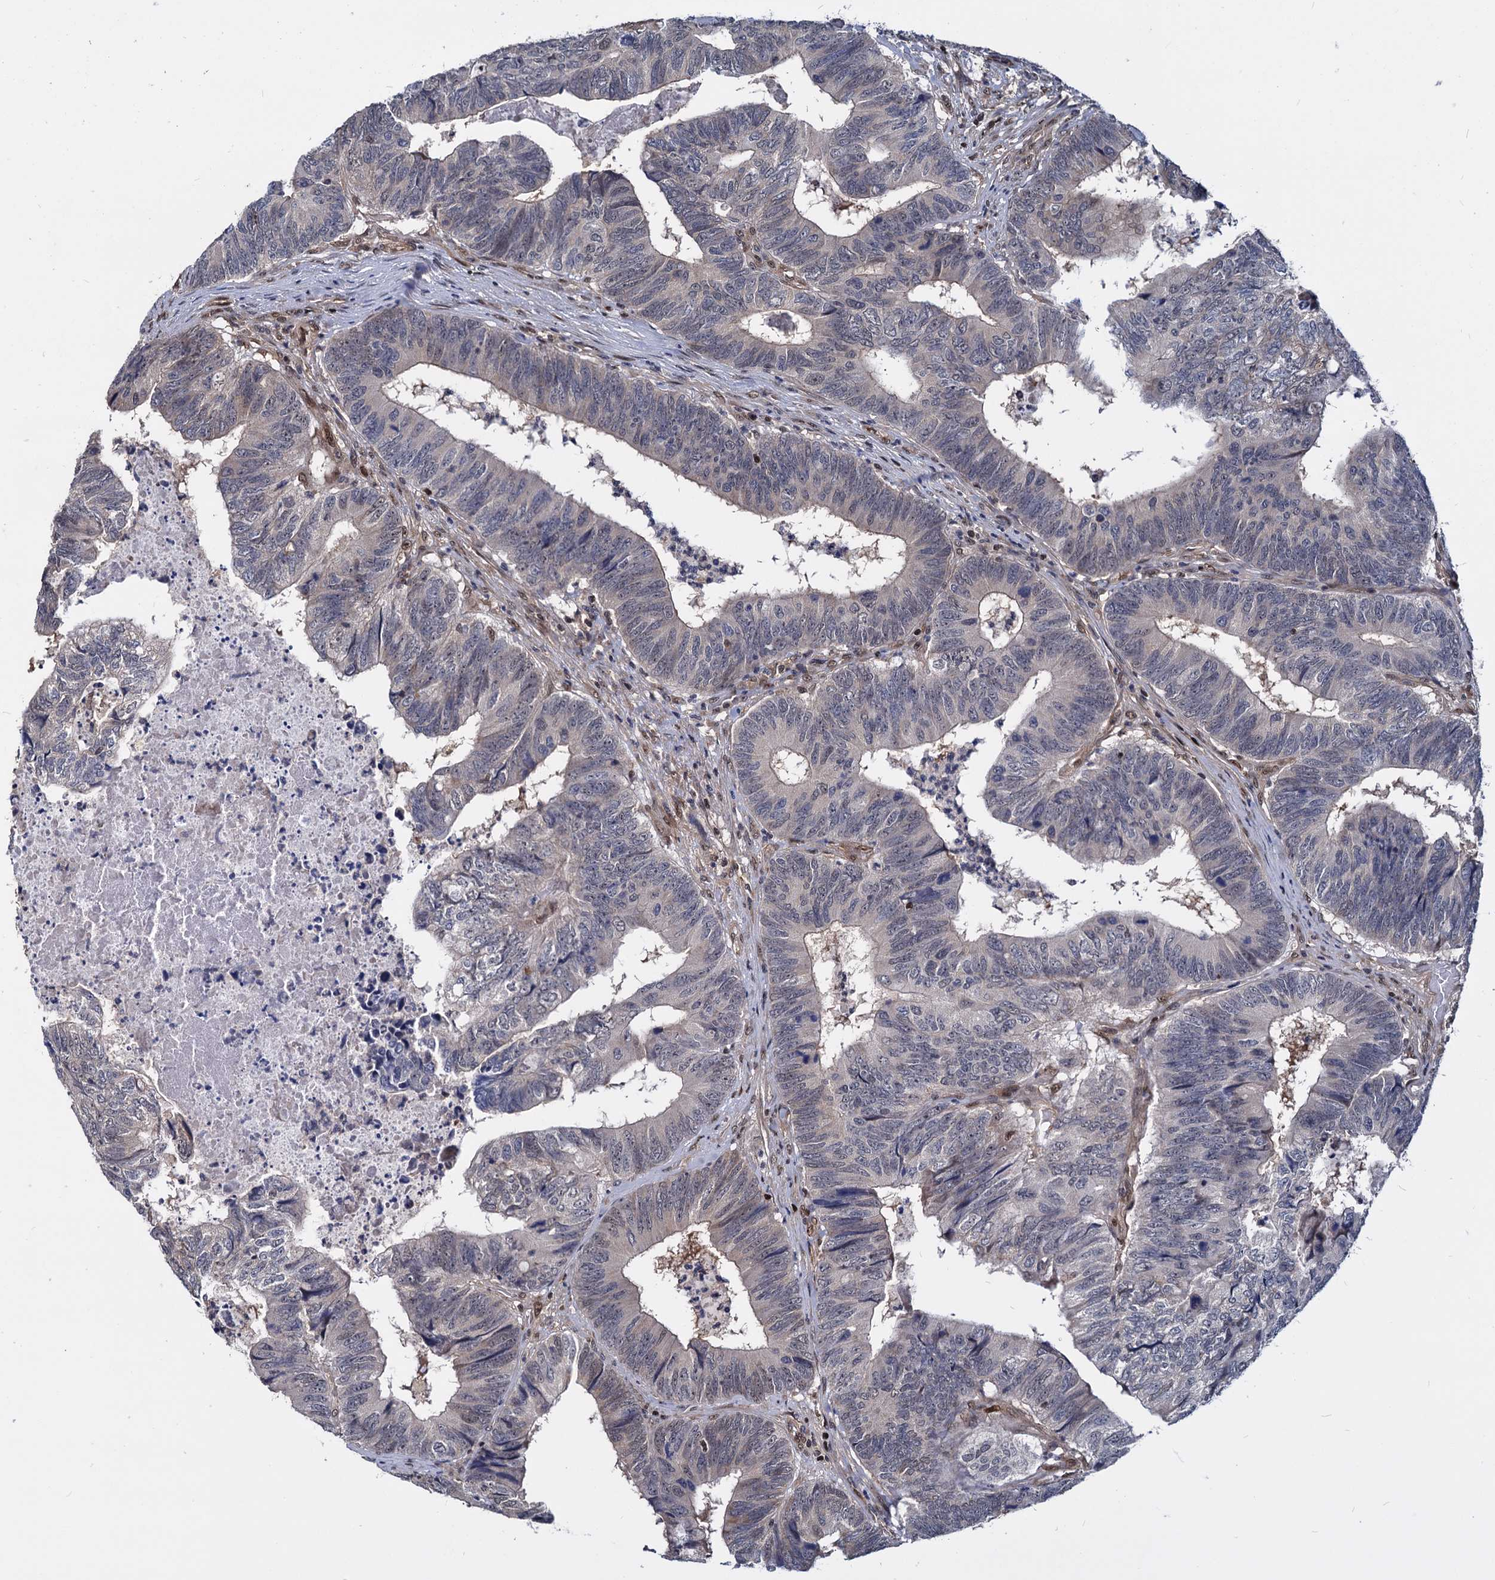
{"staining": {"intensity": "weak", "quantity": "<25%", "location": "nuclear"}, "tissue": "colorectal cancer", "cell_type": "Tumor cells", "image_type": "cancer", "snomed": [{"axis": "morphology", "description": "Adenocarcinoma, NOS"}, {"axis": "topography", "description": "Colon"}], "caption": "IHC of adenocarcinoma (colorectal) exhibits no expression in tumor cells.", "gene": "UBLCP1", "patient": {"sex": "female", "age": 67}}